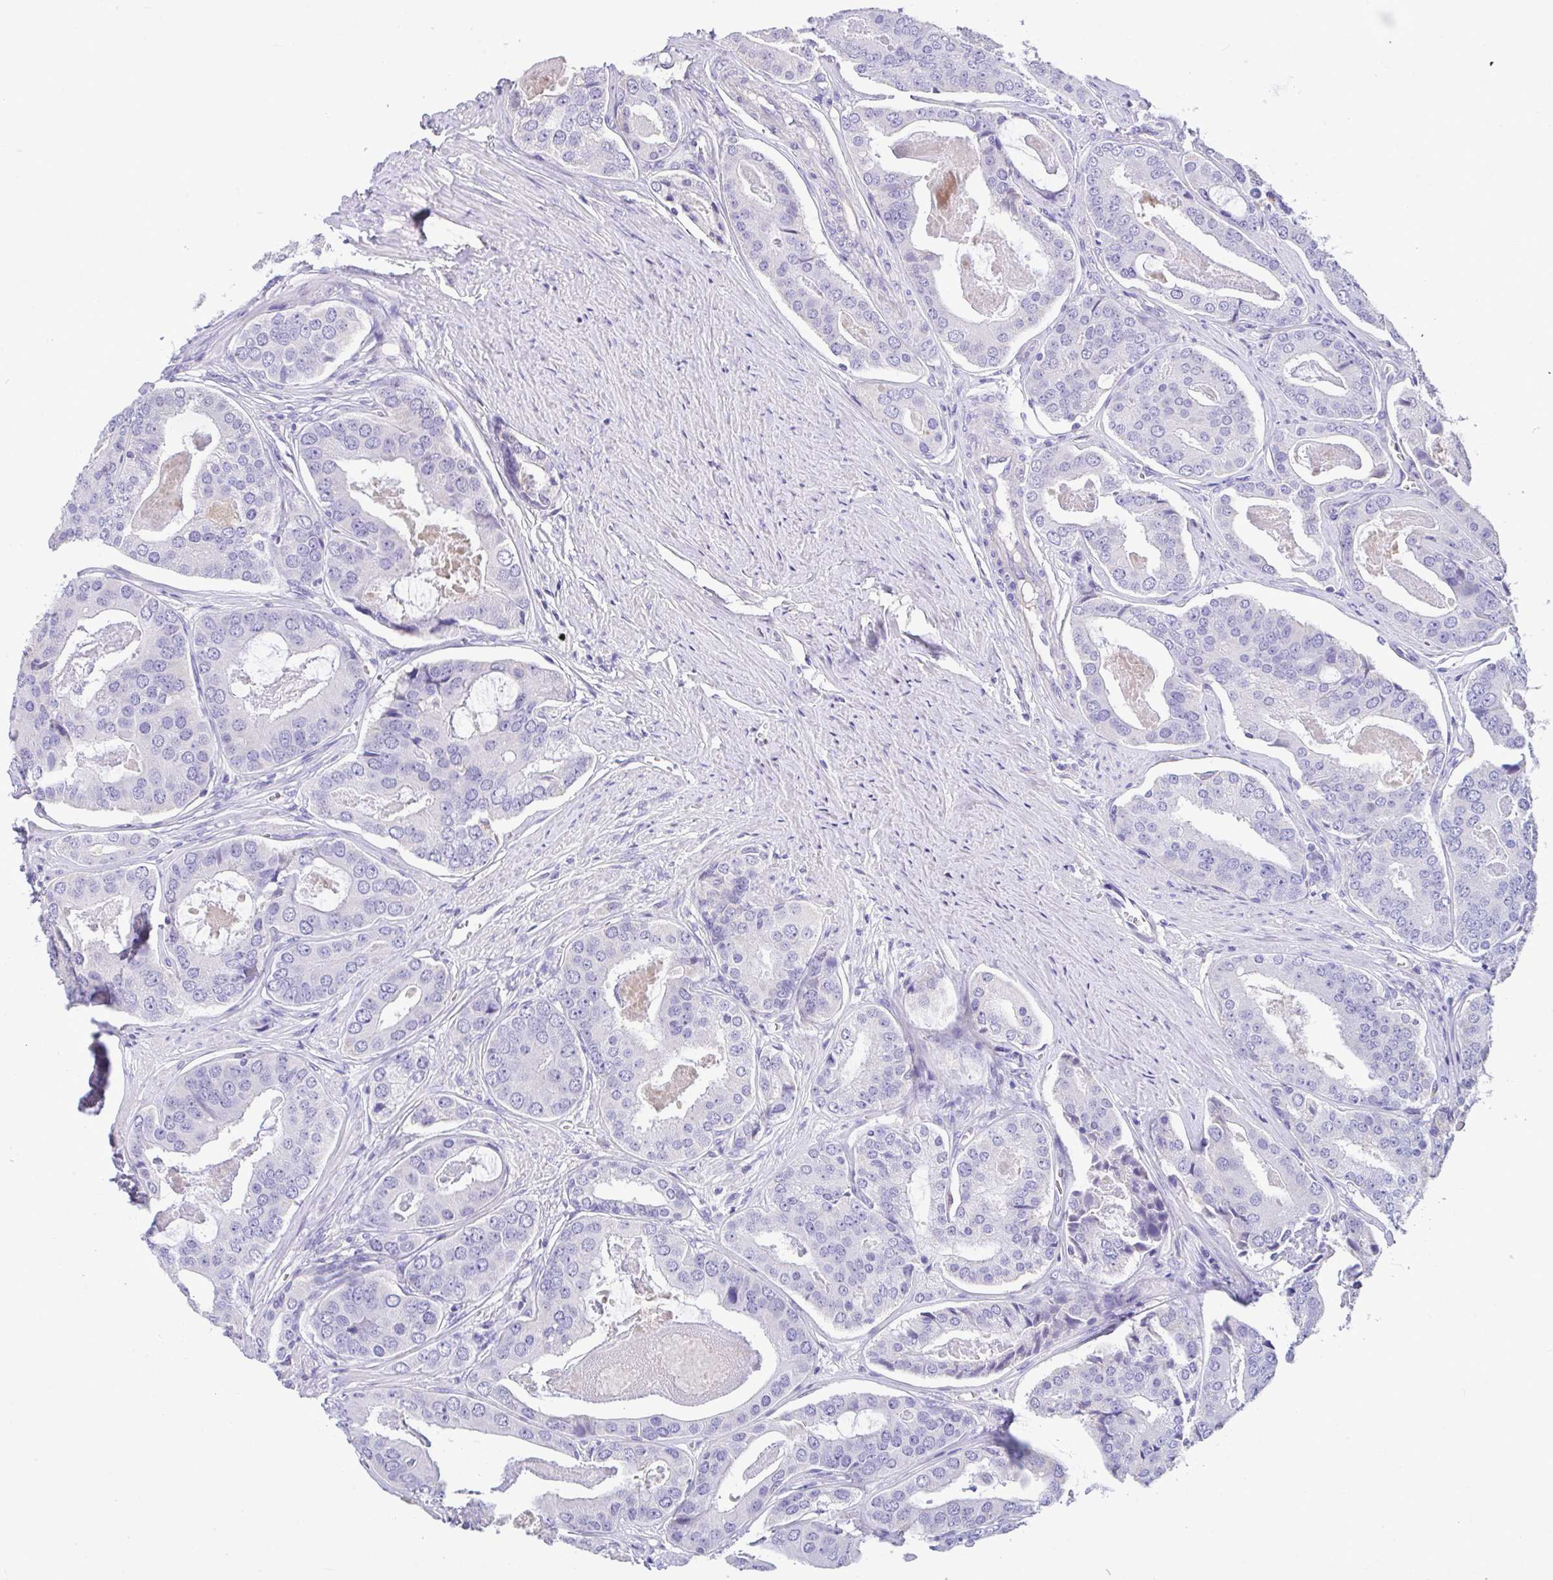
{"staining": {"intensity": "negative", "quantity": "none", "location": "none"}, "tissue": "prostate cancer", "cell_type": "Tumor cells", "image_type": "cancer", "snomed": [{"axis": "morphology", "description": "Adenocarcinoma, High grade"}, {"axis": "topography", "description": "Prostate"}], "caption": "This is a micrograph of immunohistochemistry (IHC) staining of prostate cancer, which shows no staining in tumor cells.", "gene": "CA10", "patient": {"sex": "male", "age": 71}}